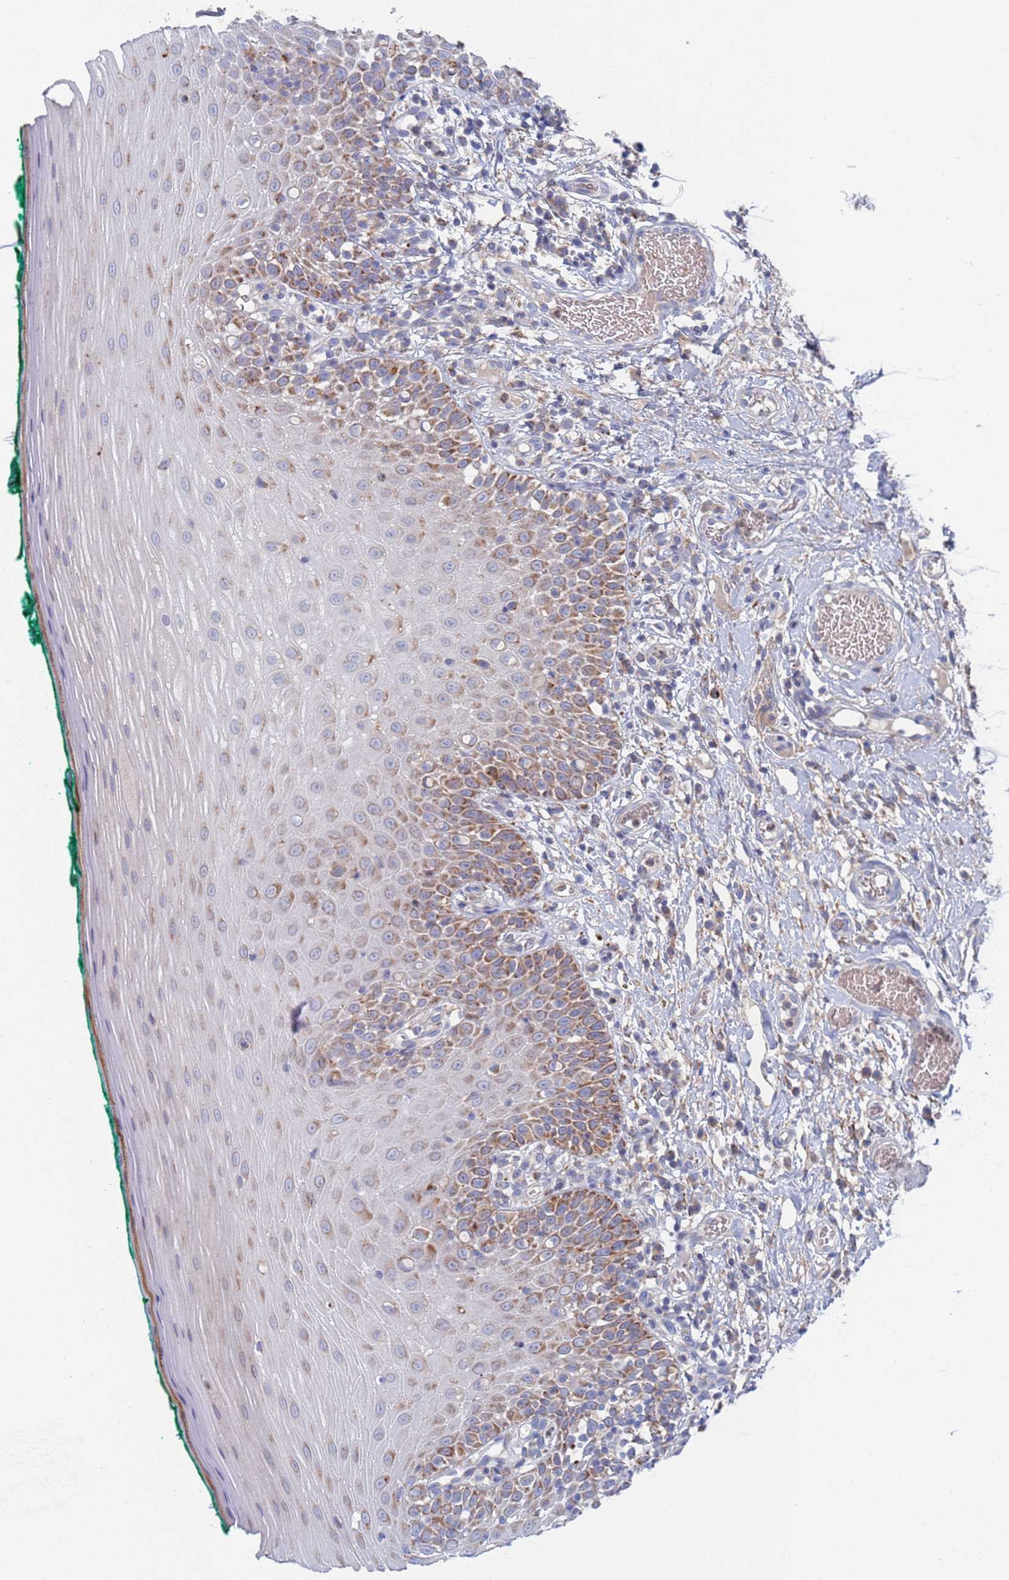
{"staining": {"intensity": "moderate", "quantity": "25%-75%", "location": "cytoplasmic/membranous"}, "tissue": "oral mucosa", "cell_type": "Squamous epithelial cells", "image_type": "normal", "snomed": [{"axis": "morphology", "description": "Normal tissue, NOS"}, {"axis": "topography", "description": "Oral tissue"}], "caption": "Protein staining of unremarkable oral mucosa demonstrates moderate cytoplasmic/membranous expression in approximately 25%-75% of squamous epithelial cells.", "gene": "CHCHD6", "patient": {"sex": "female", "age": 83}}